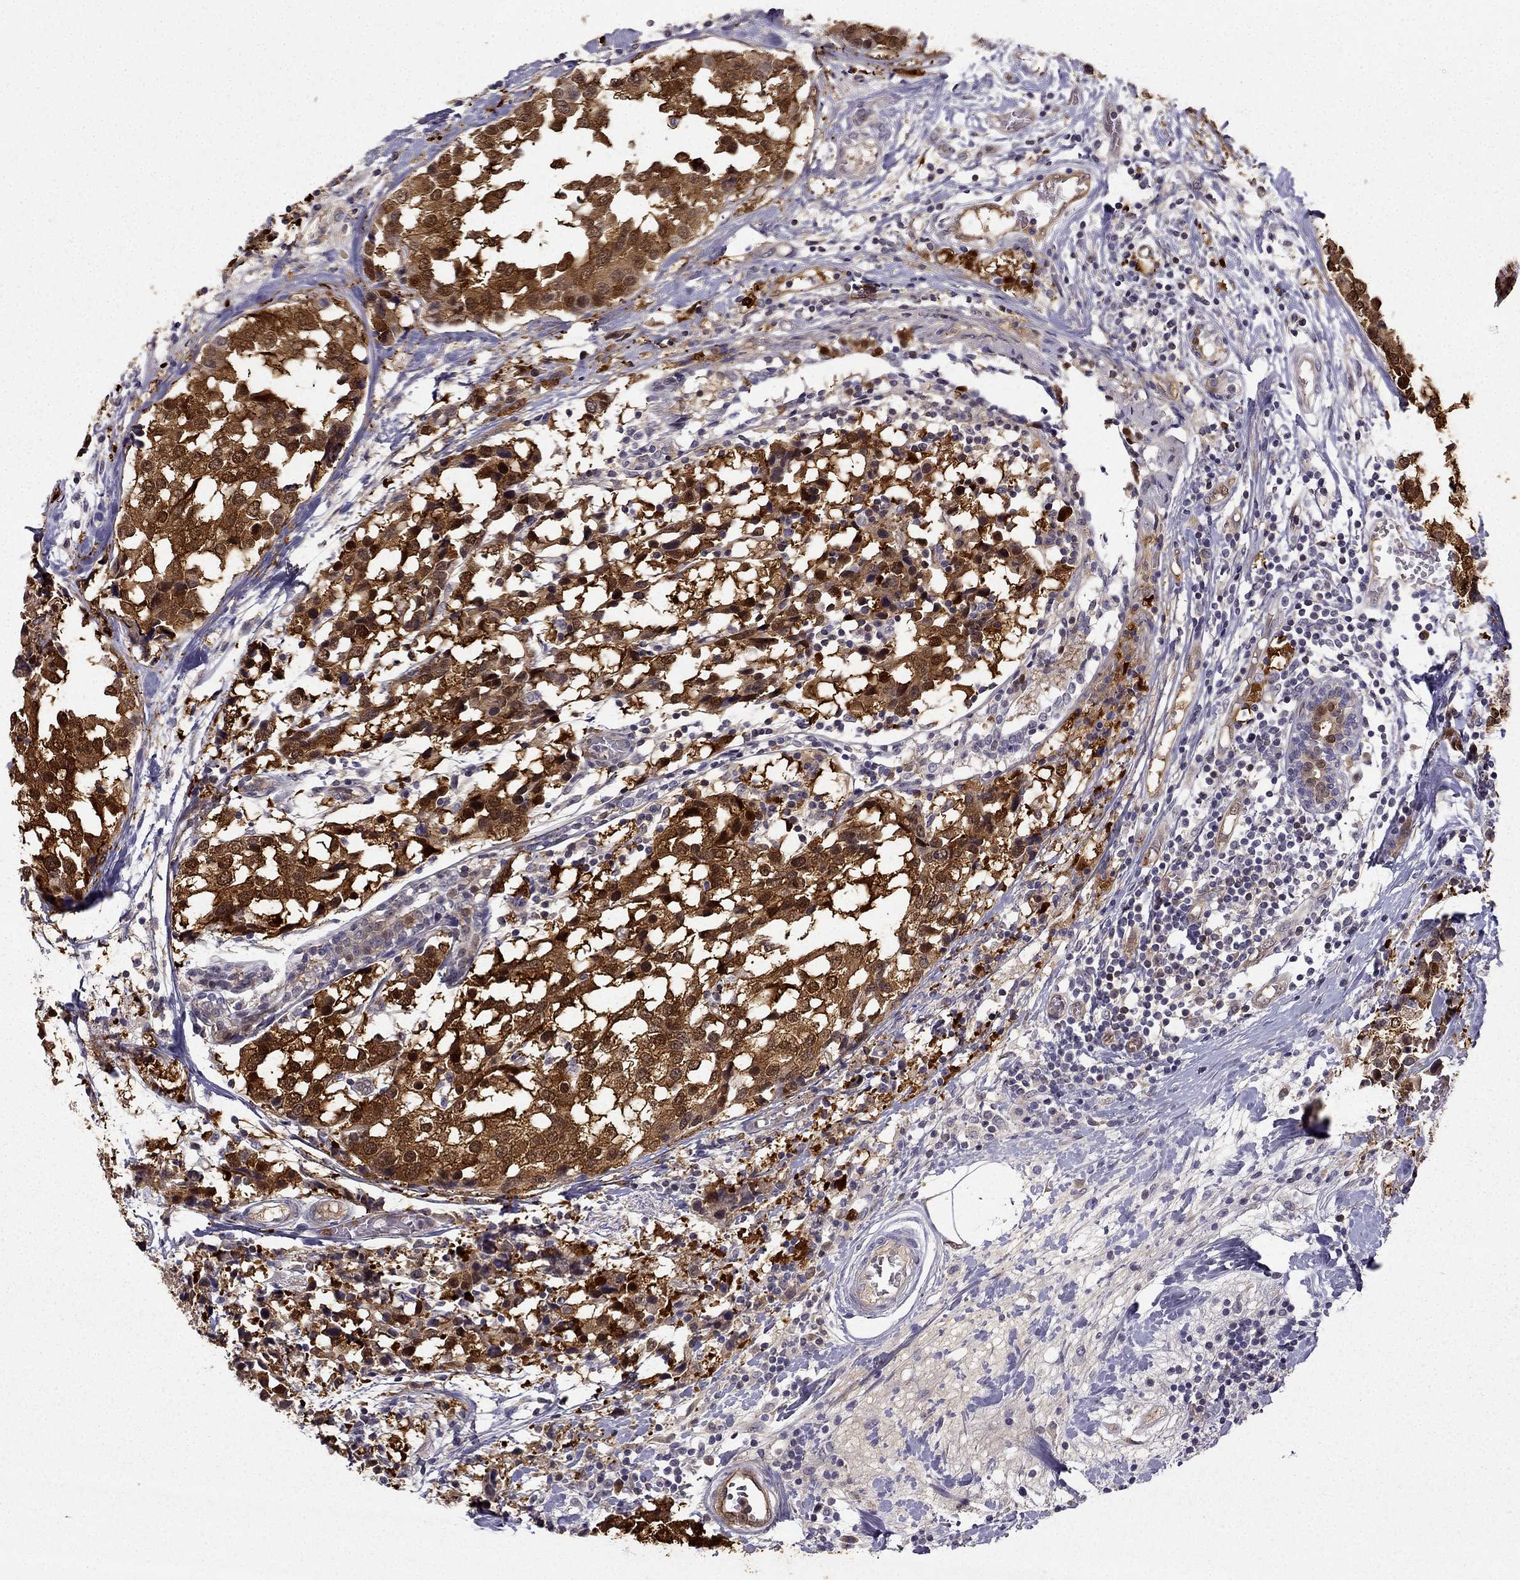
{"staining": {"intensity": "strong", "quantity": "25%-75%", "location": "cytoplasmic/membranous"}, "tissue": "breast cancer", "cell_type": "Tumor cells", "image_type": "cancer", "snomed": [{"axis": "morphology", "description": "Lobular carcinoma"}, {"axis": "topography", "description": "Breast"}], "caption": "Human breast cancer stained with a brown dye demonstrates strong cytoplasmic/membranous positive staining in about 25%-75% of tumor cells.", "gene": "NQO1", "patient": {"sex": "female", "age": 59}}